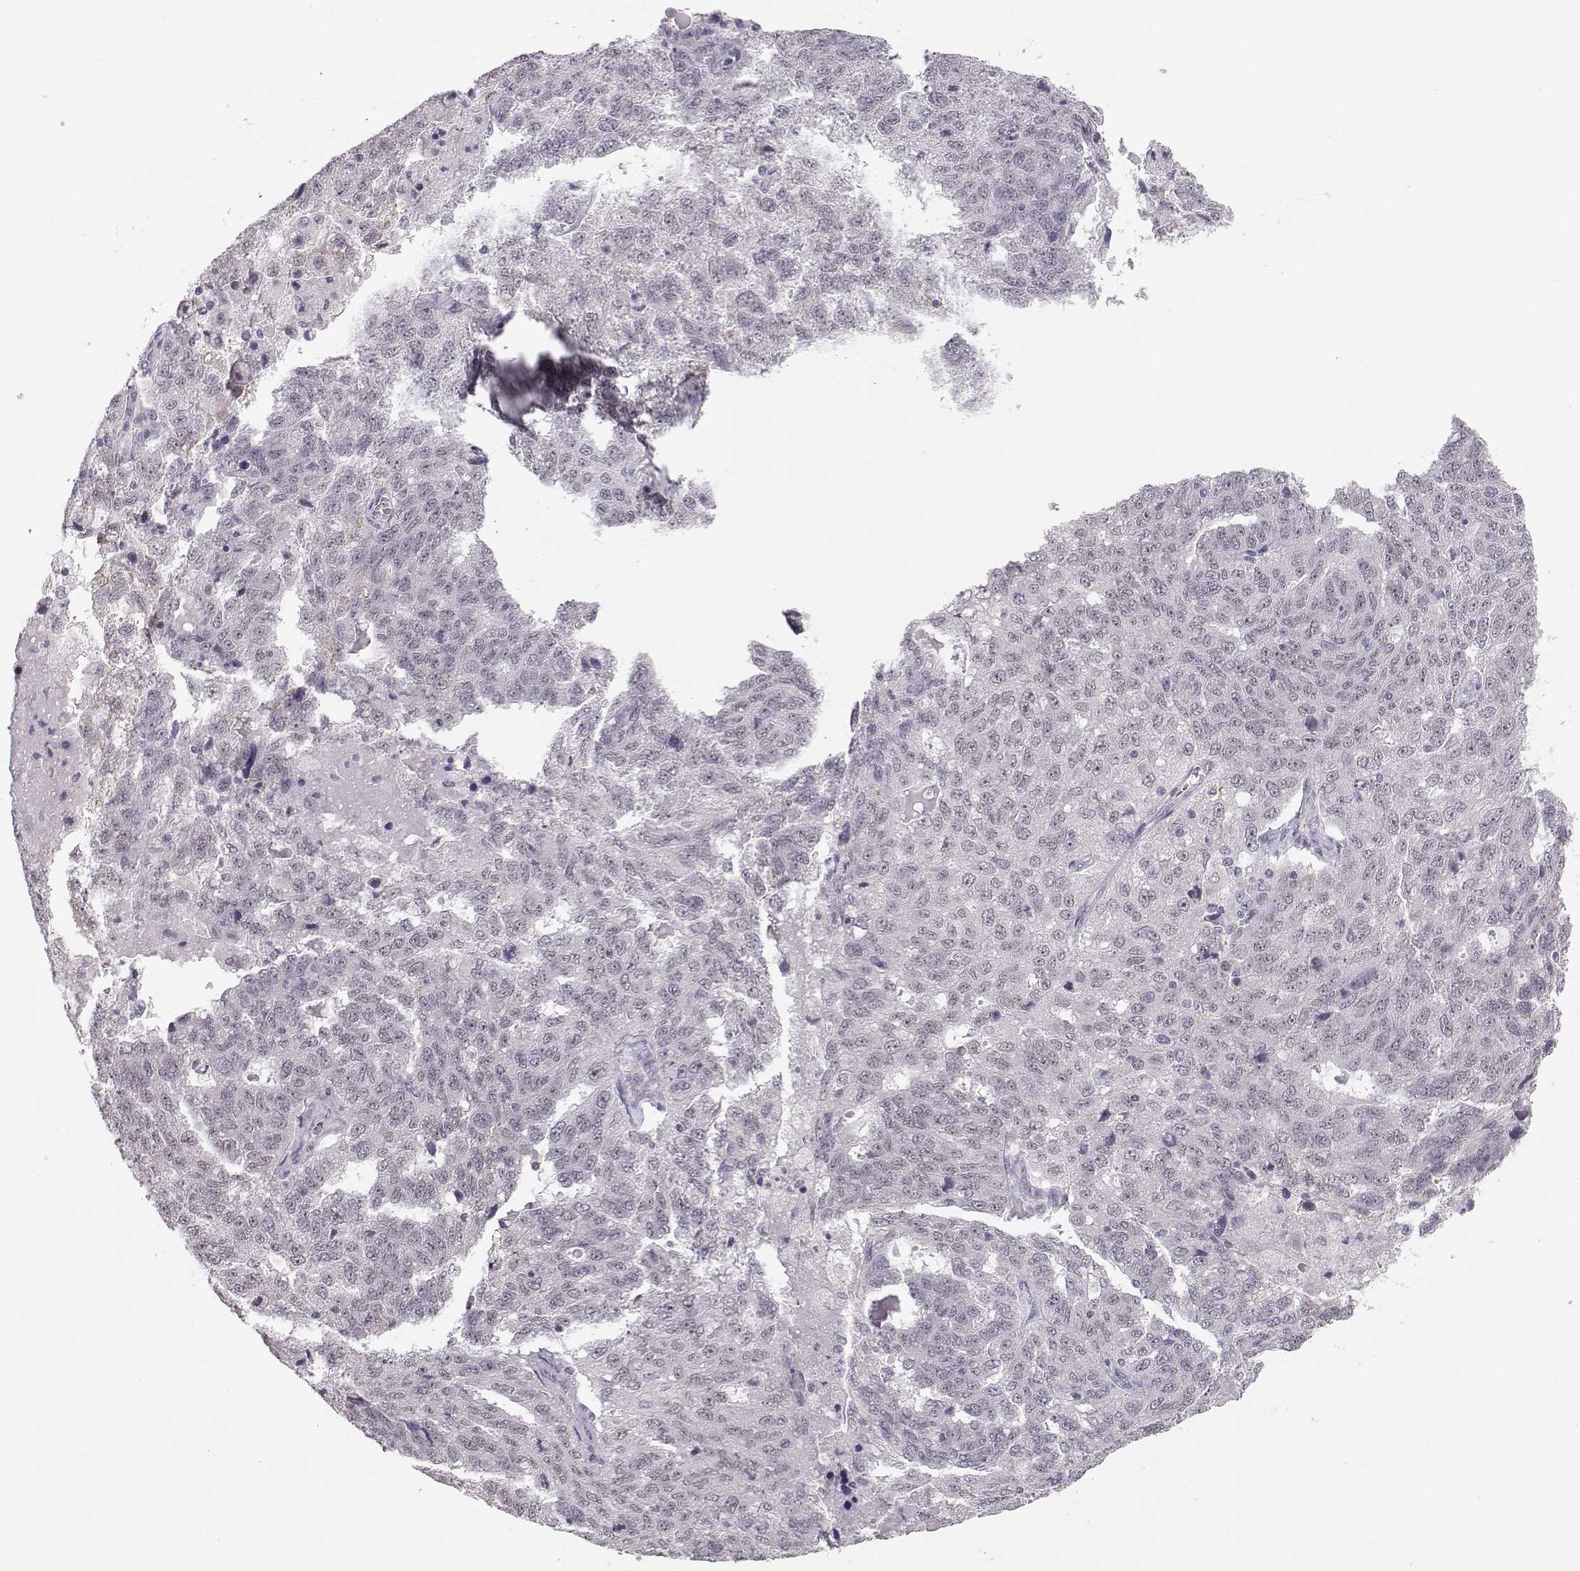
{"staining": {"intensity": "negative", "quantity": "none", "location": "none"}, "tissue": "ovarian cancer", "cell_type": "Tumor cells", "image_type": "cancer", "snomed": [{"axis": "morphology", "description": "Cystadenocarcinoma, serous, NOS"}, {"axis": "topography", "description": "Ovary"}], "caption": "Immunohistochemical staining of ovarian cancer (serous cystadenocarcinoma) shows no significant staining in tumor cells.", "gene": "KIF13B", "patient": {"sex": "female", "age": 71}}